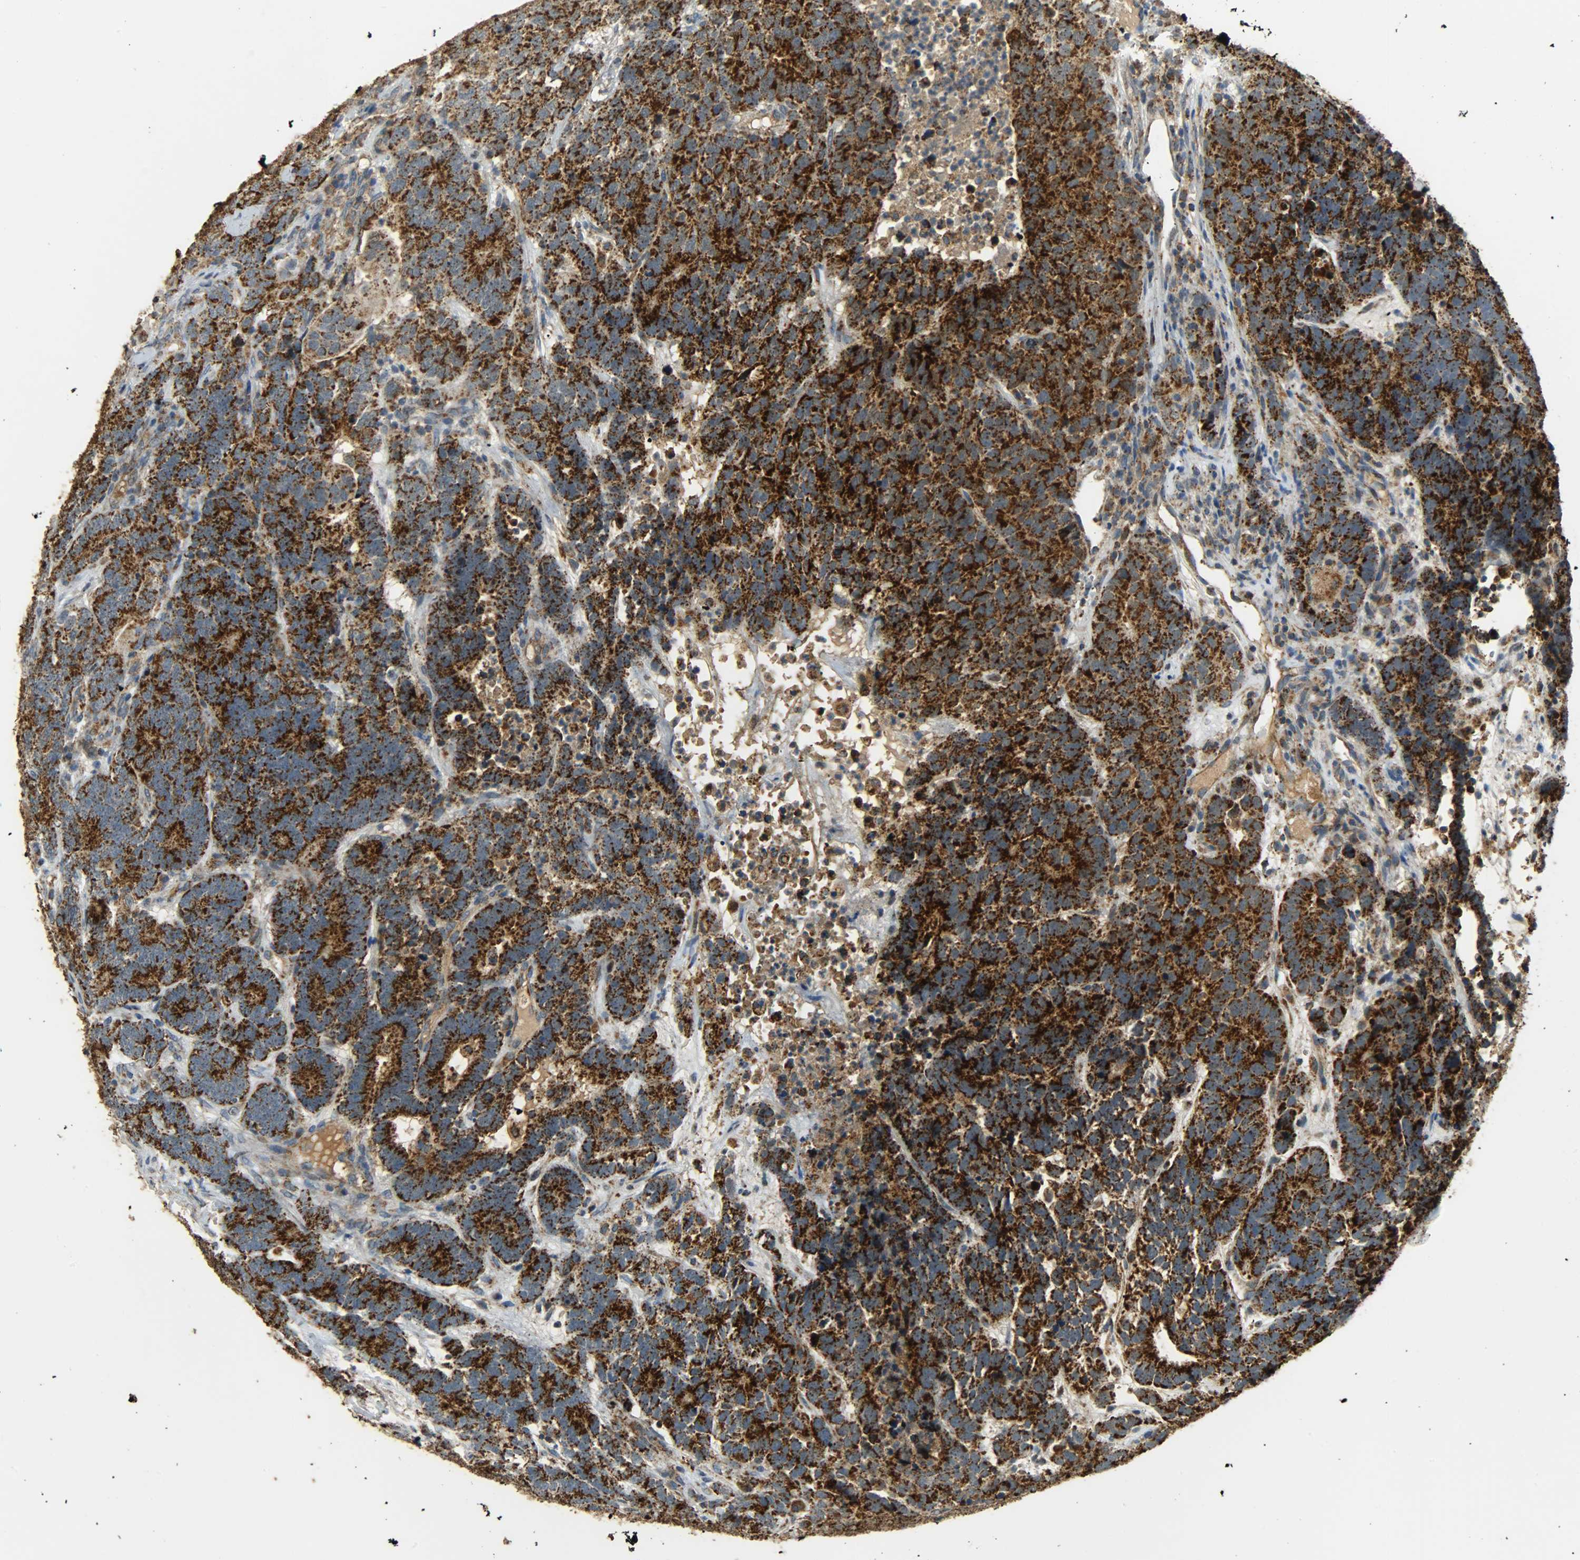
{"staining": {"intensity": "strong", "quantity": ">75%", "location": "cytoplasmic/membranous"}, "tissue": "testis cancer", "cell_type": "Tumor cells", "image_type": "cancer", "snomed": [{"axis": "morphology", "description": "Carcinoma, Embryonal, NOS"}, {"axis": "topography", "description": "Testis"}], "caption": "Approximately >75% of tumor cells in testis cancer (embryonal carcinoma) reveal strong cytoplasmic/membranous protein expression as visualized by brown immunohistochemical staining.", "gene": "HDHD5", "patient": {"sex": "male", "age": 26}}